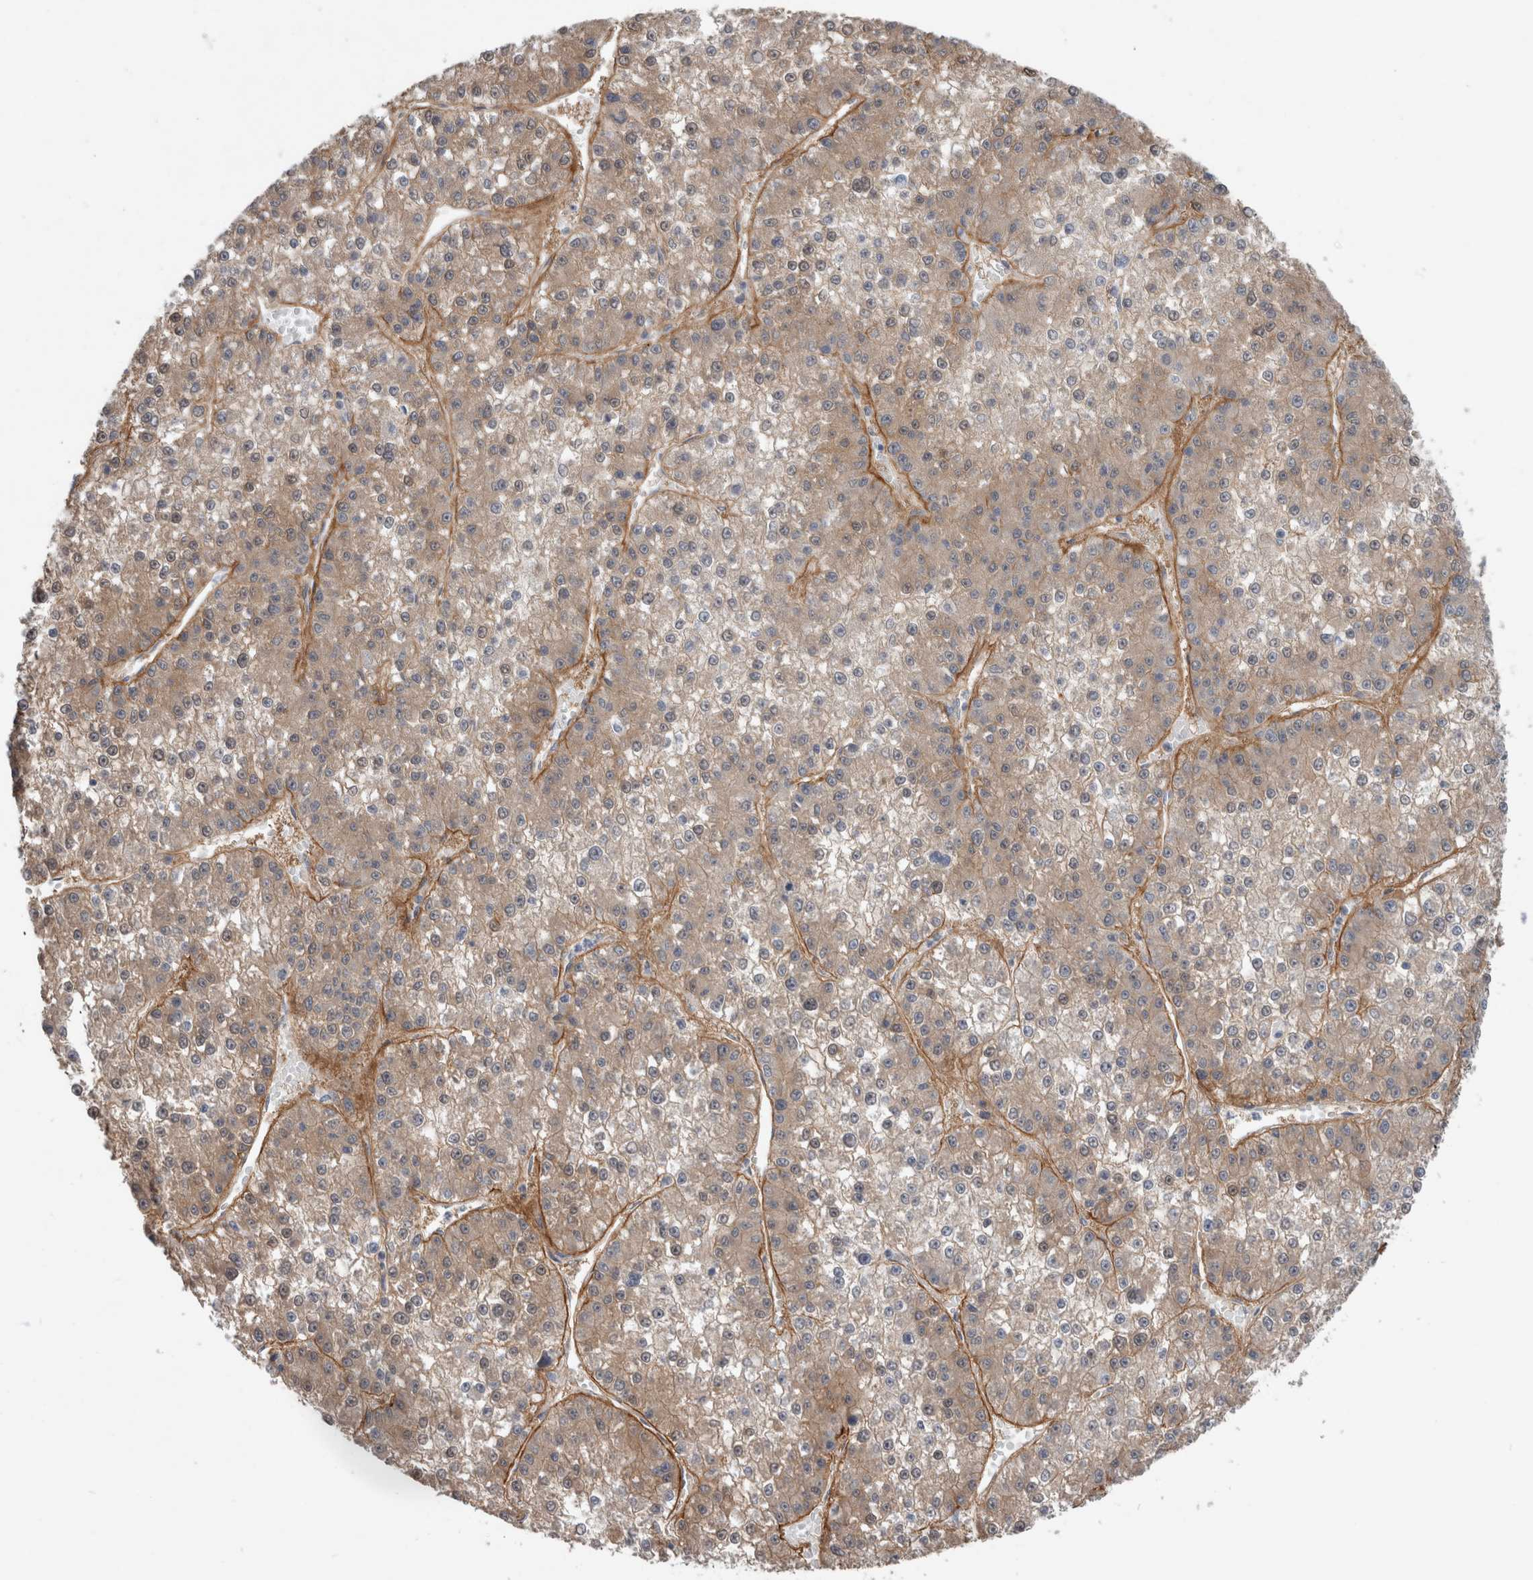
{"staining": {"intensity": "weak", "quantity": "25%-75%", "location": "cytoplasmic/membranous"}, "tissue": "liver cancer", "cell_type": "Tumor cells", "image_type": "cancer", "snomed": [{"axis": "morphology", "description": "Carcinoma, Hepatocellular, NOS"}, {"axis": "topography", "description": "Liver"}], "caption": "Tumor cells reveal weak cytoplasmic/membranous staining in about 25%-75% of cells in liver cancer.", "gene": "BCAM", "patient": {"sex": "female", "age": 73}}